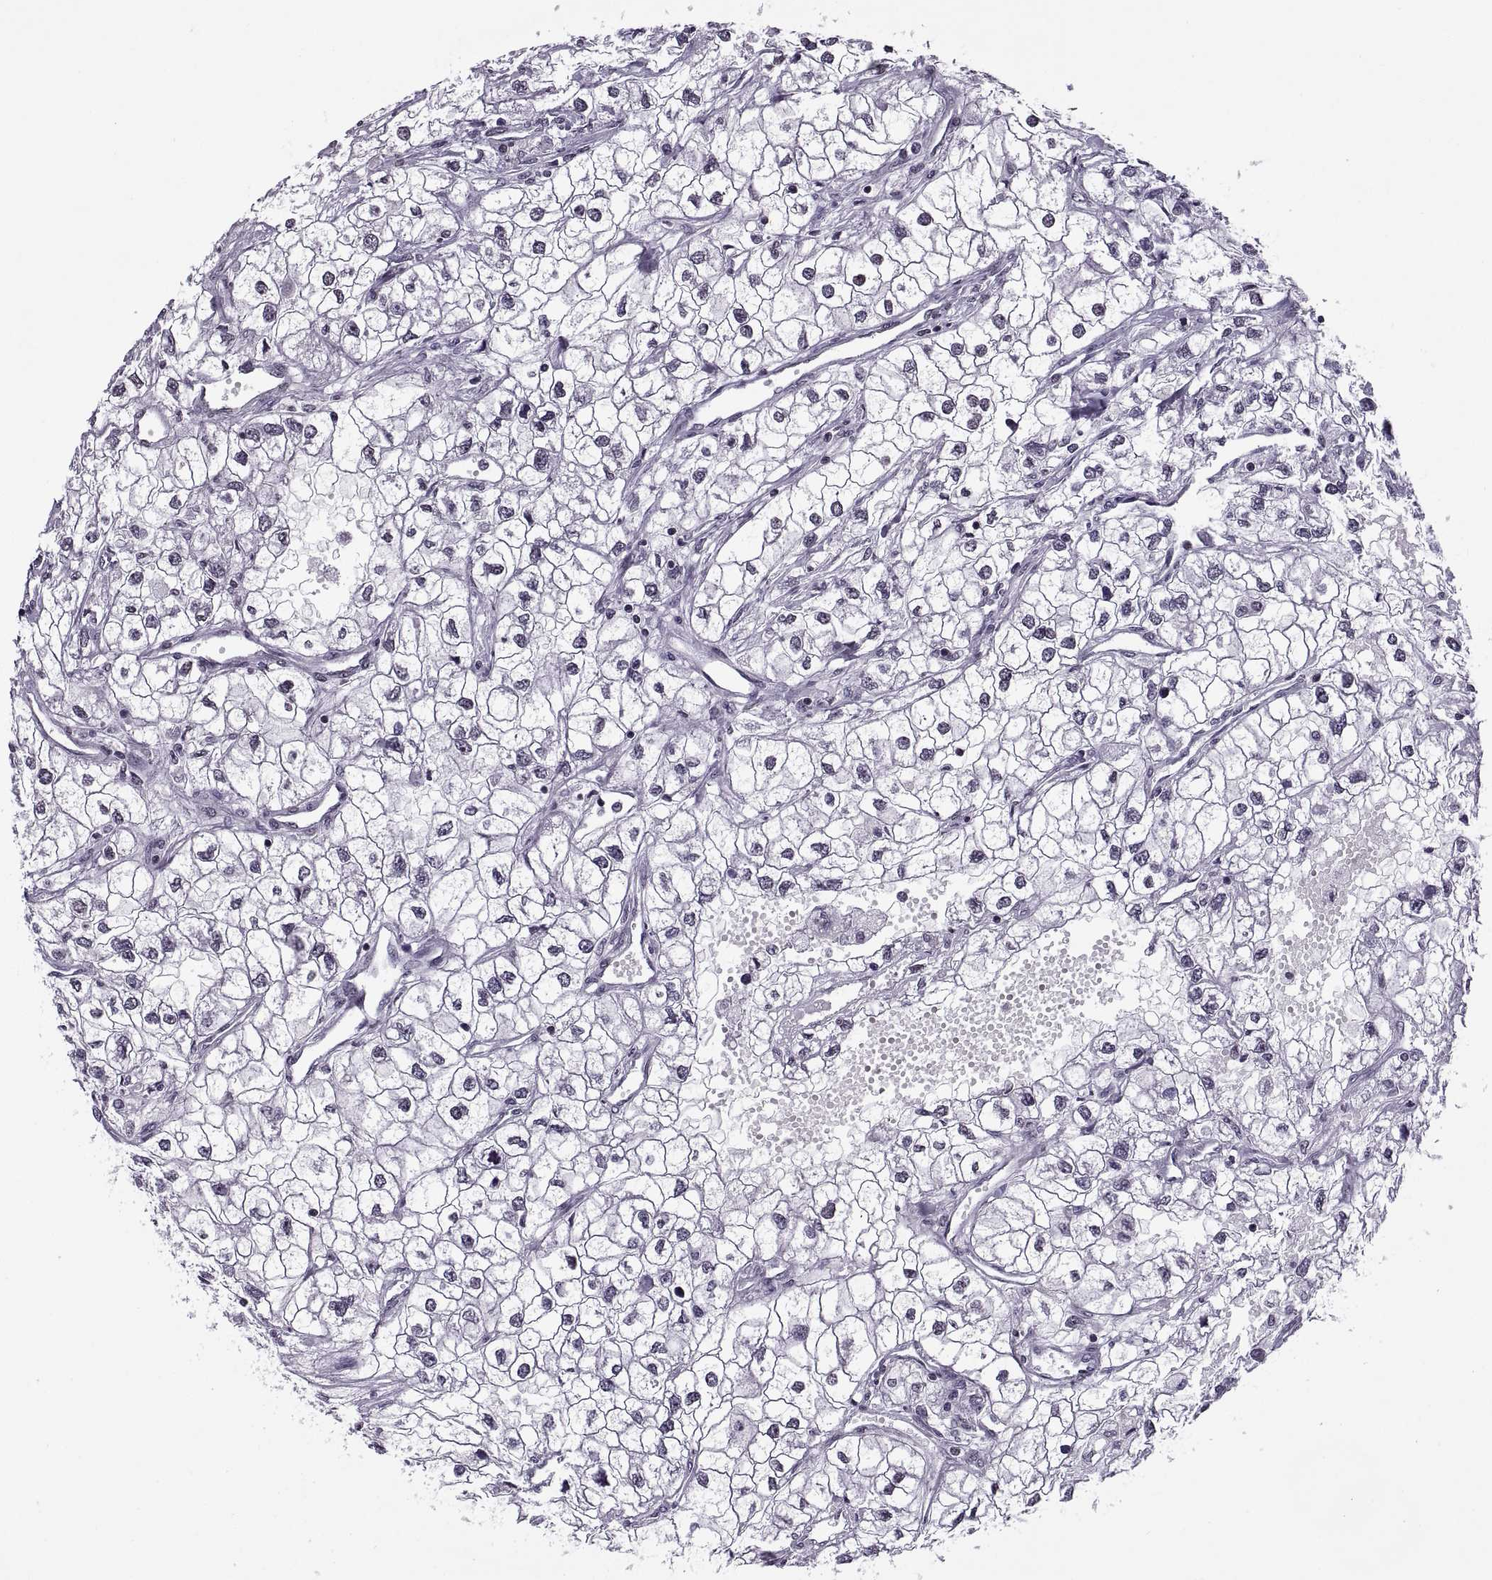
{"staining": {"intensity": "negative", "quantity": "none", "location": "none"}, "tissue": "renal cancer", "cell_type": "Tumor cells", "image_type": "cancer", "snomed": [{"axis": "morphology", "description": "Adenocarcinoma, NOS"}, {"axis": "topography", "description": "Kidney"}], "caption": "Renal cancer (adenocarcinoma) stained for a protein using immunohistochemistry reveals no expression tumor cells.", "gene": "H1-8", "patient": {"sex": "male", "age": 59}}